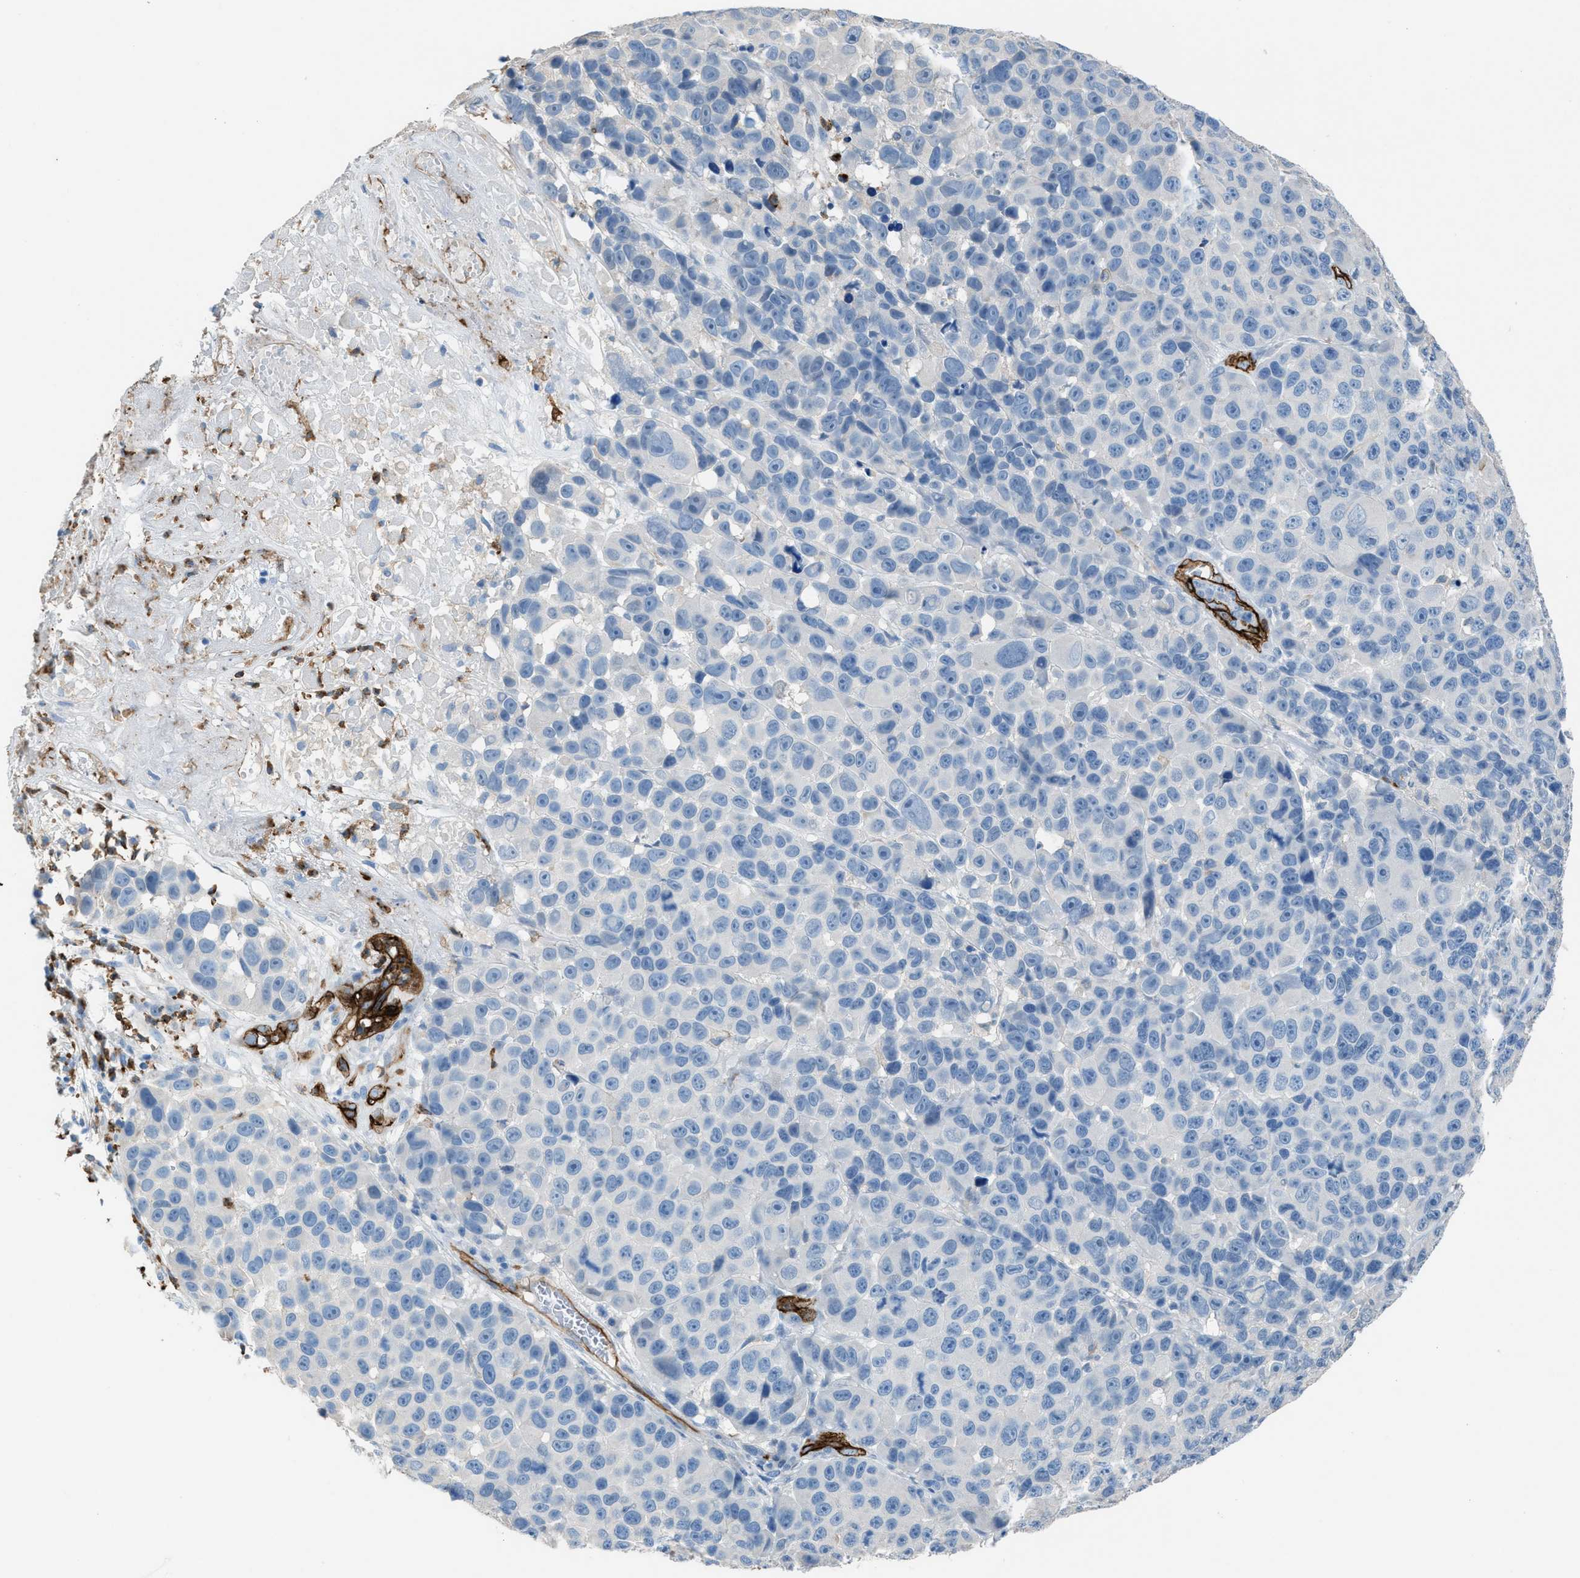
{"staining": {"intensity": "negative", "quantity": "none", "location": "none"}, "tissue": "melanoma", "cell_type": "Tumor cells", "image_type": "cancer", "snomed": [{"axis": "morphology", "description": "Malignant melanoma, NOS"}, {"axis": "topography", "description": "Skin"}], "caption": "An immunohistochemistry histopathology image of malignant melanoma is shown. There is no staining in tumor cells of malignant melanoma.", "gene": "DYSF", "patient": {"sex": "male", "age": 53}}